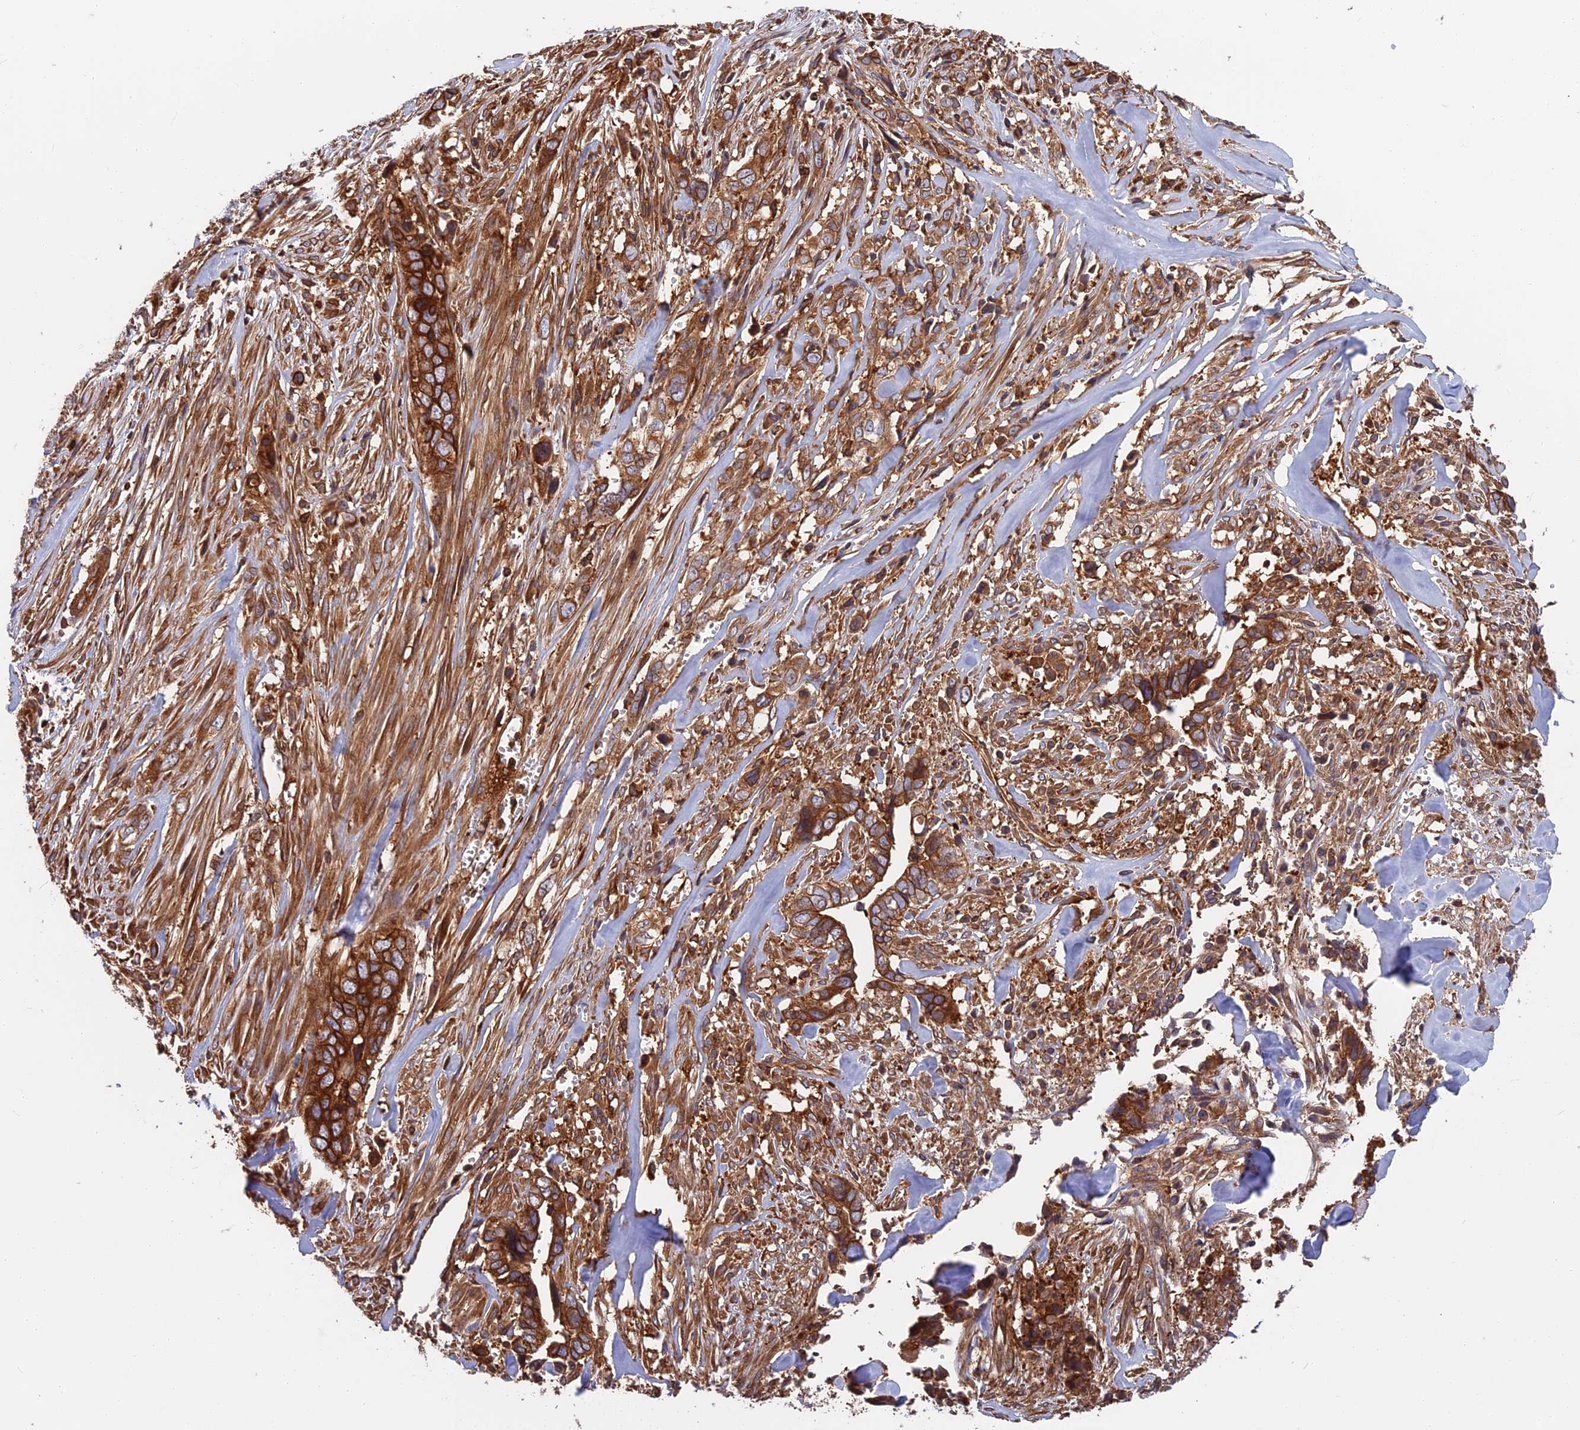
{"staining": {"intensity": "strong", "quantity": ">75%", "location": "cytoplasmic/membranous"}, "tissue": "liver cancer", "cell_type": "Tumor cells", "image_type": "cancer", "snomed": [{"axis": "morphology", "description": "Cholangiocarcinoma"}, {"axis": "topography", "description": "Liver"}], "caption": "Immunohistochemistry (IHC) histopathology image of human liver cancer (cholangiocarcinoma) stained for a protein (brown), which demonstrates high levels of strong cytoplasmic/membranous expression in about >75% of tumor cells.", "gene": "WDR1", "patient": {"sex": "female", "age": 79}}